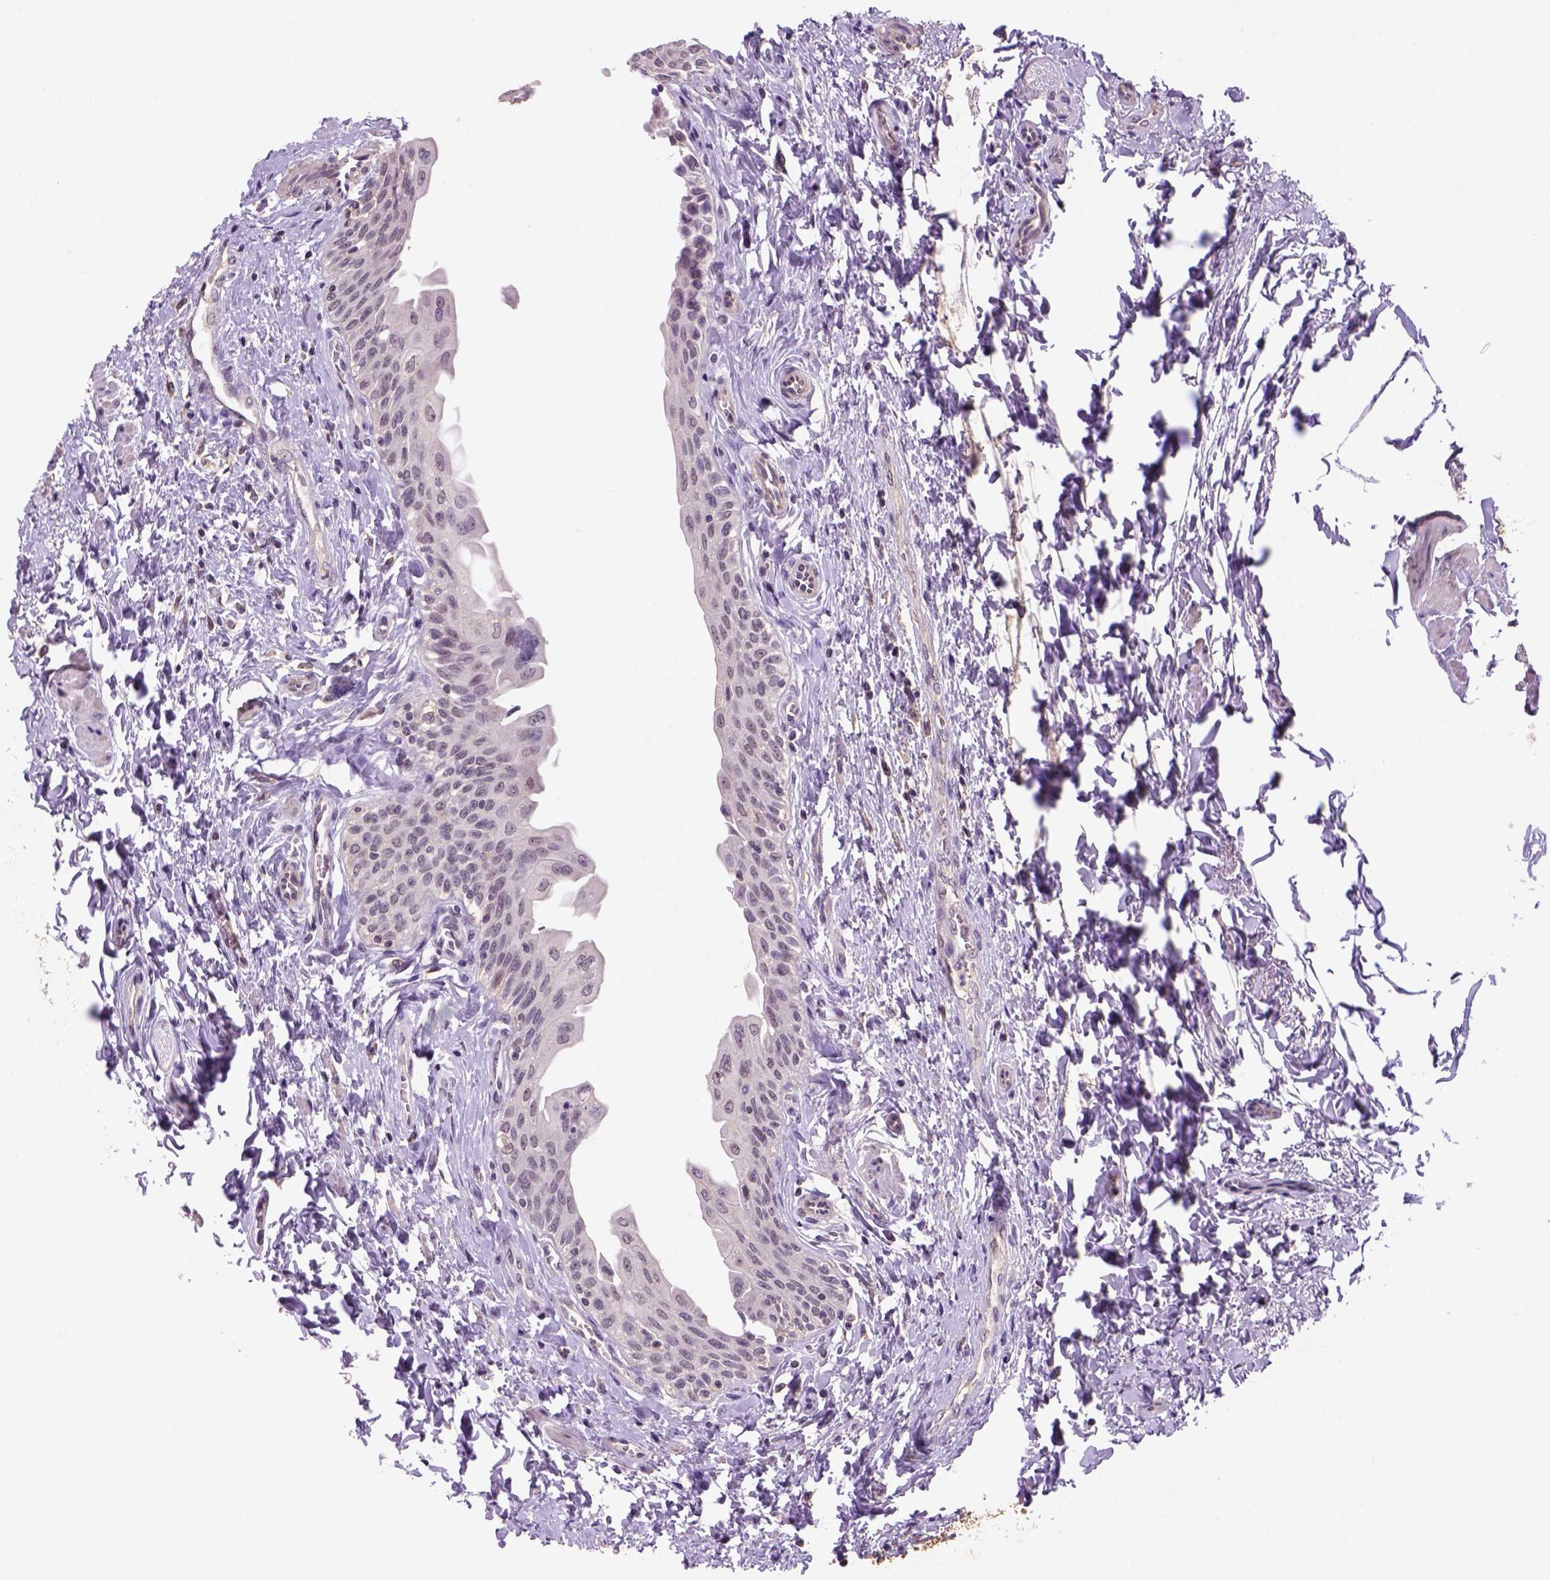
{"staining": {"intensity": "weak", "quantity": ">75%", "location": "cytoplasmic/membranous,nuclear"}, "tissue": "urinary bladder", "cell_type": "Urothelial cells", "image_type": "normal", "snomed": [{"axis": "morphology", "description": "Normal tissue, NOS"}, {"axis": "topography", "description": "Urinary bladder"}], "caption": "This is a histology image of IHC staining of normal urinary bladder, which shows weak expression in the cytoplasmic/membranous,nuclear of urothelial cells.", "gene": "SCML4", "patient": {"sex": "male", "age": 56}}